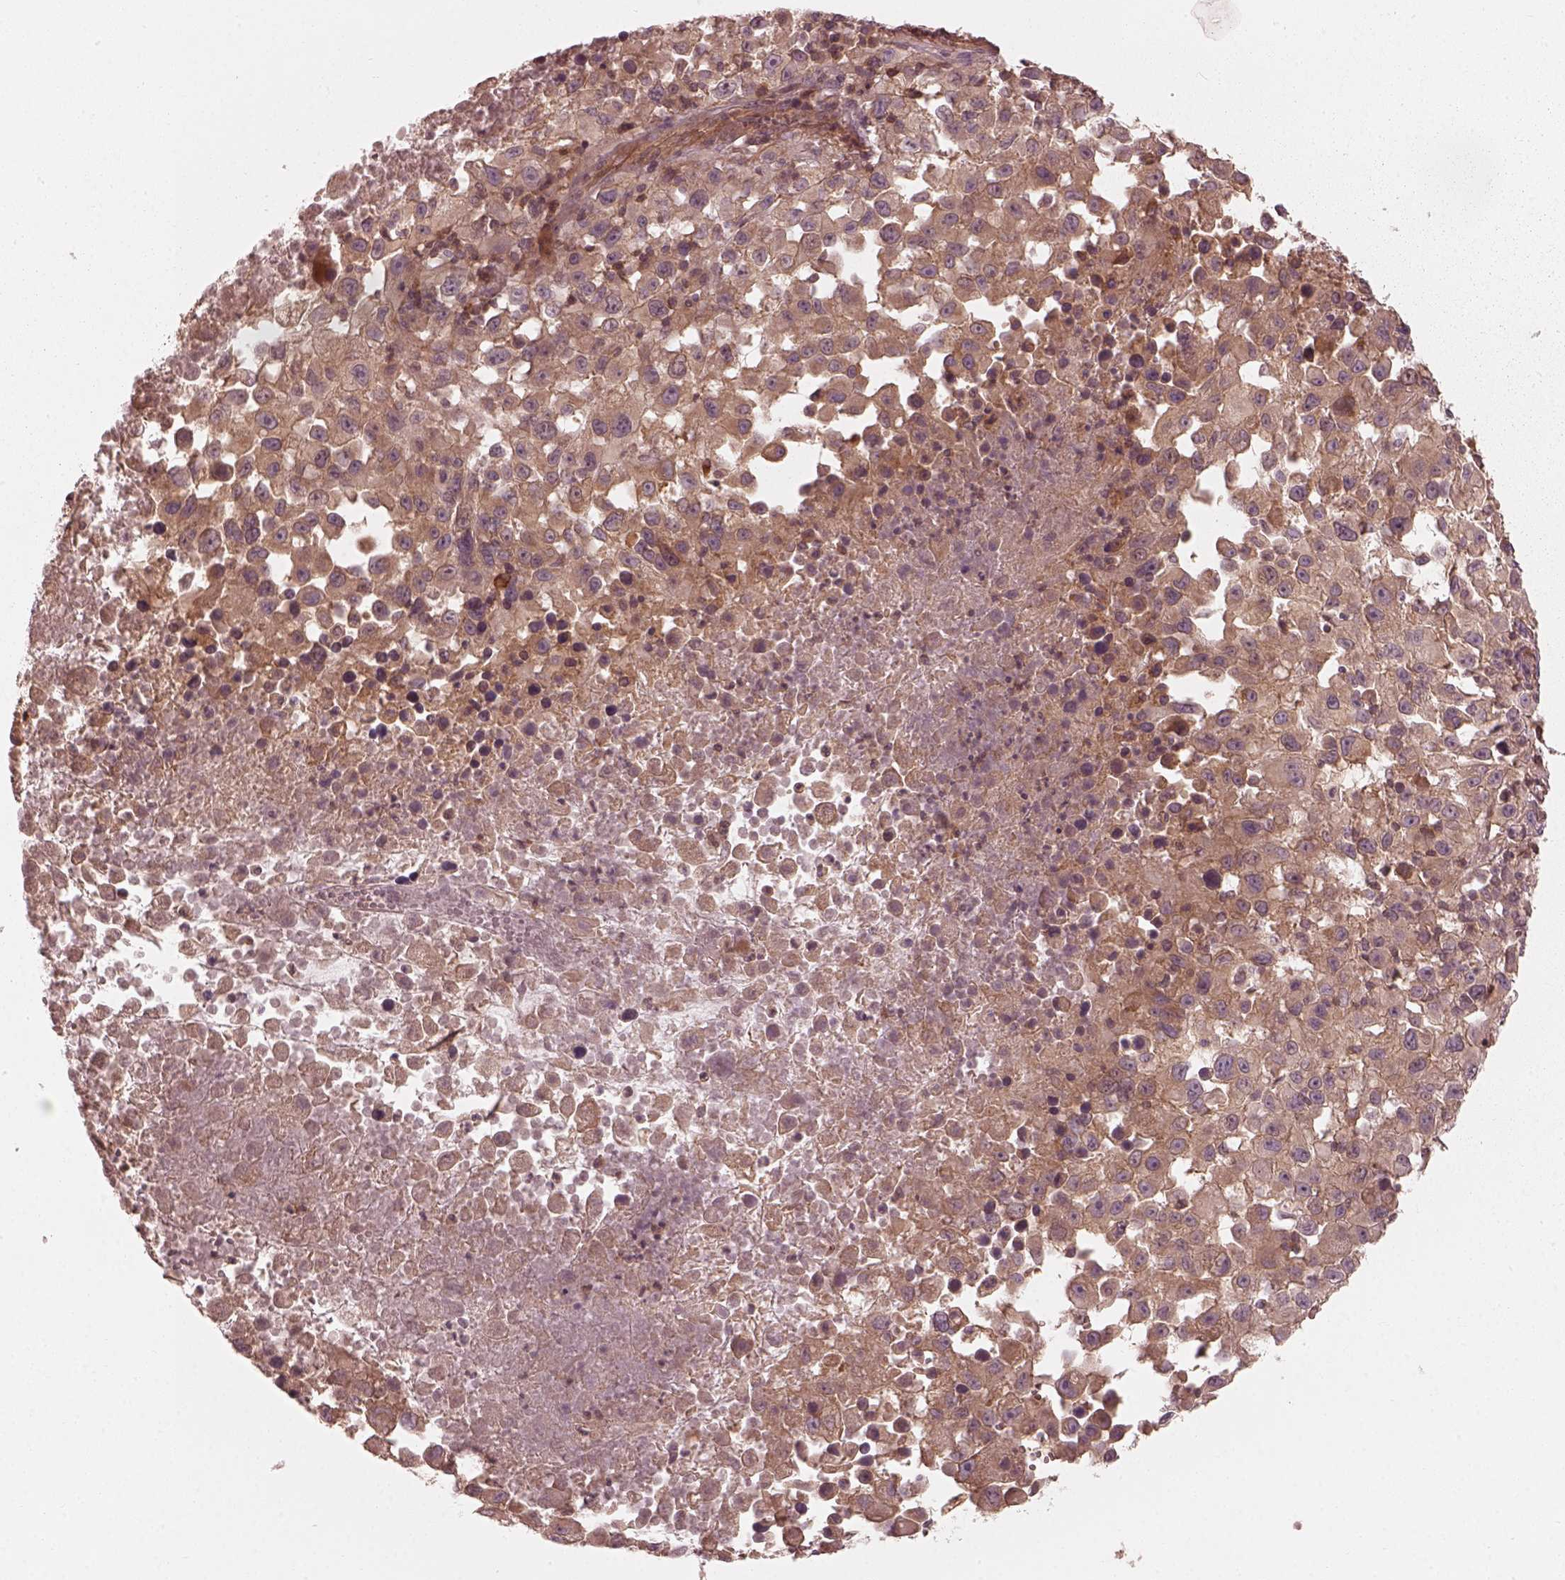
{"staining": {"intensity": "weak", "quantity": ">75%", "location": "cytoplasmic/membranous"}, "tissue": "melanoma", "cell_type": "Tumor cells", "image_type": "cancer", "snomed": [{"axis": "morphology", "description": "Malignant melanoma, Metastatic site"}, {"axis": "topography", "description": "Soft tissue"}], "caption": "Protein analysis of malignant melanoma (metastatic site) tissue reveals weak cytoplasmic/membranous positivity in about >75% of tumor cells. Immunohistochemistry stains the protein in brown and the nuclei are stained blue.", "gene": "FAM107B", "patient": {"sex": "male", "age": 50}}